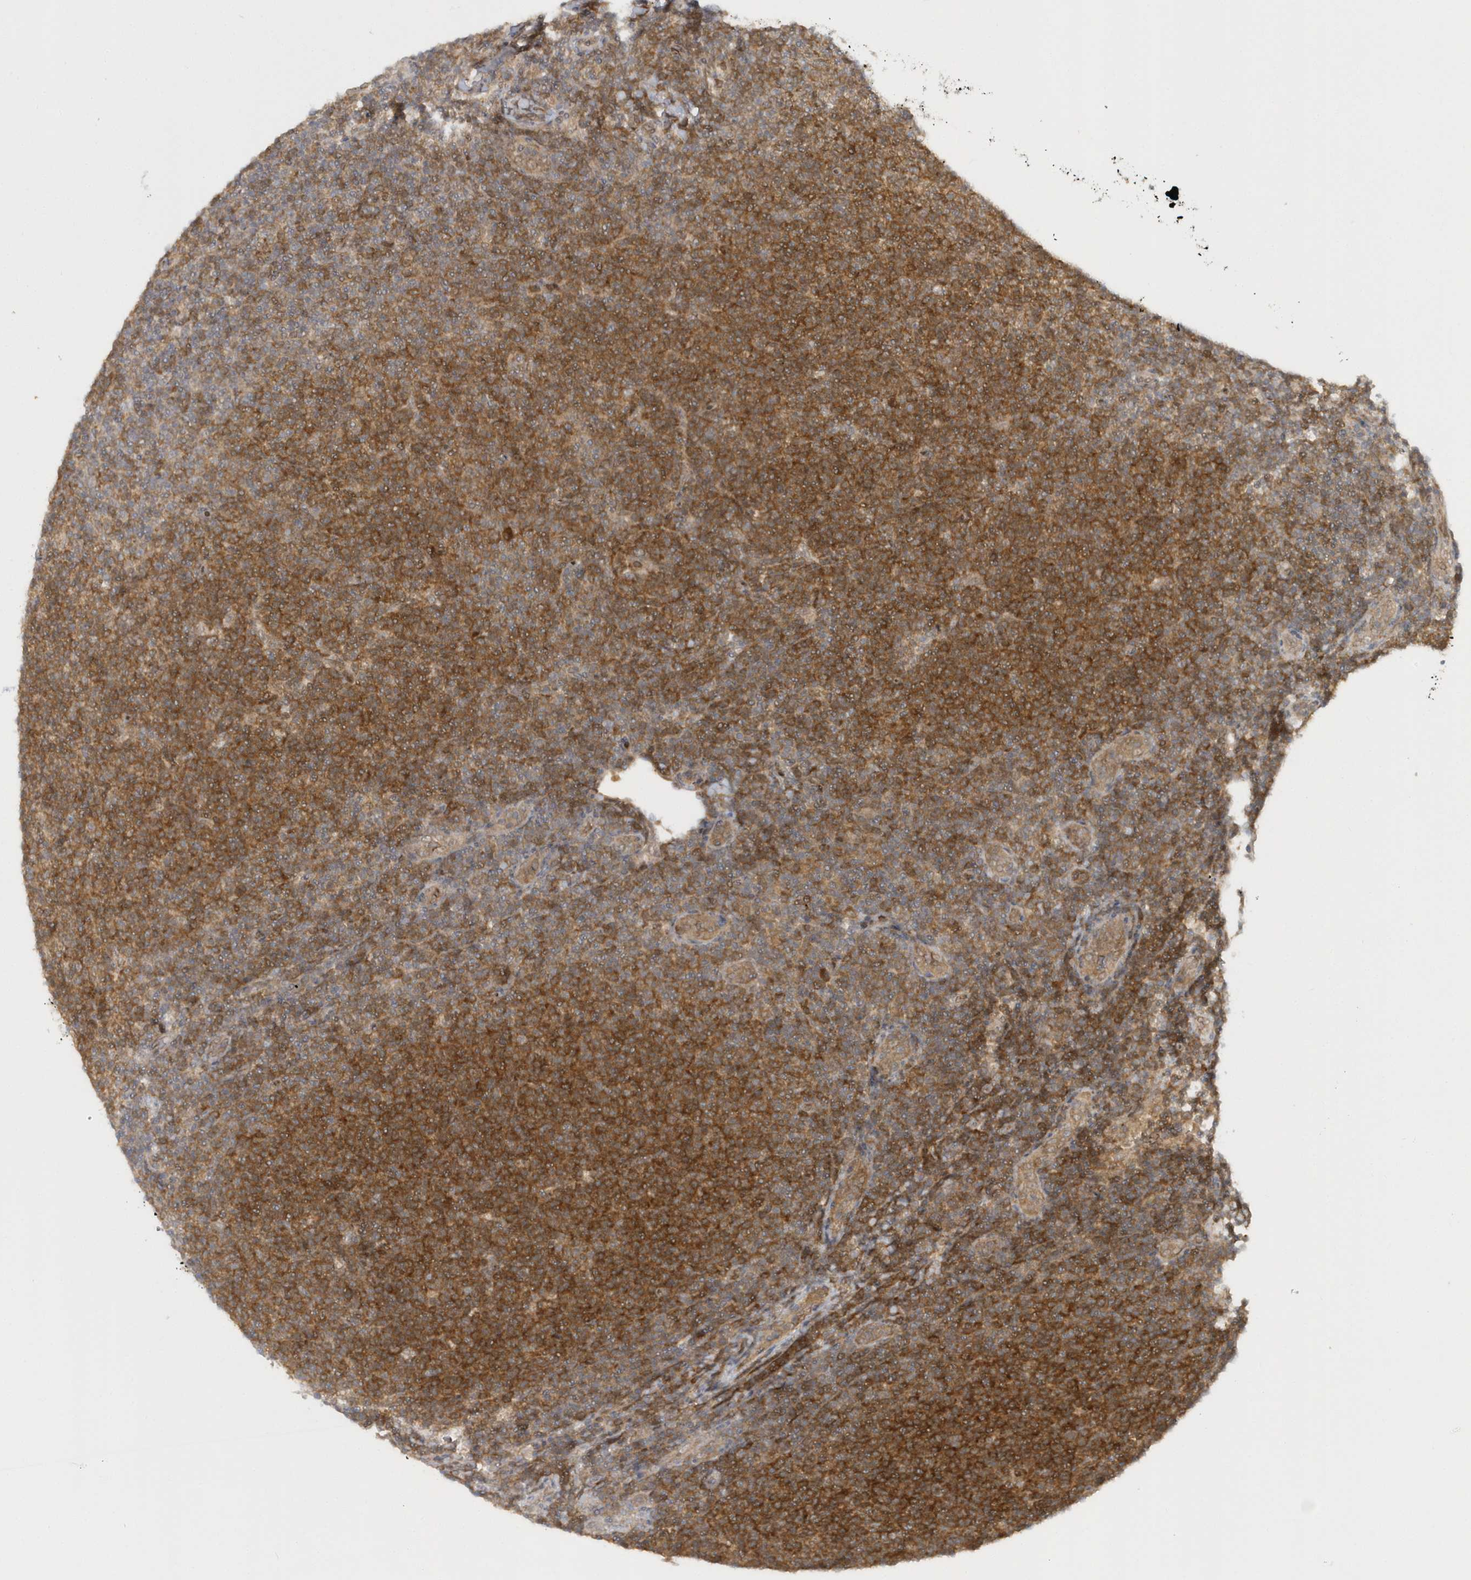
{"staining": {"intensity": "strong", "quantity": "25%-75%", "location": "cytoplasmic/membranous"}, "tissue": "lymphoma", "cell_type": "Tumor cells", "image_type": "cancer", "snomed": [{"axis": "morphology", "description": "Malignant lymphoma, non-Hodgkin's type, Low grade"}, {"axis": "topography", "description": "Lymph node"}], "caption": "Lymphoma tissue displays strong cytoplasmic/membranous expression in about 25%-75% of tumor cells (brown staining indicates protein expression, while blue staining denotes nuclei).", "gene": "ATG4A", "patient": {"sex": "male", "age": 66}}